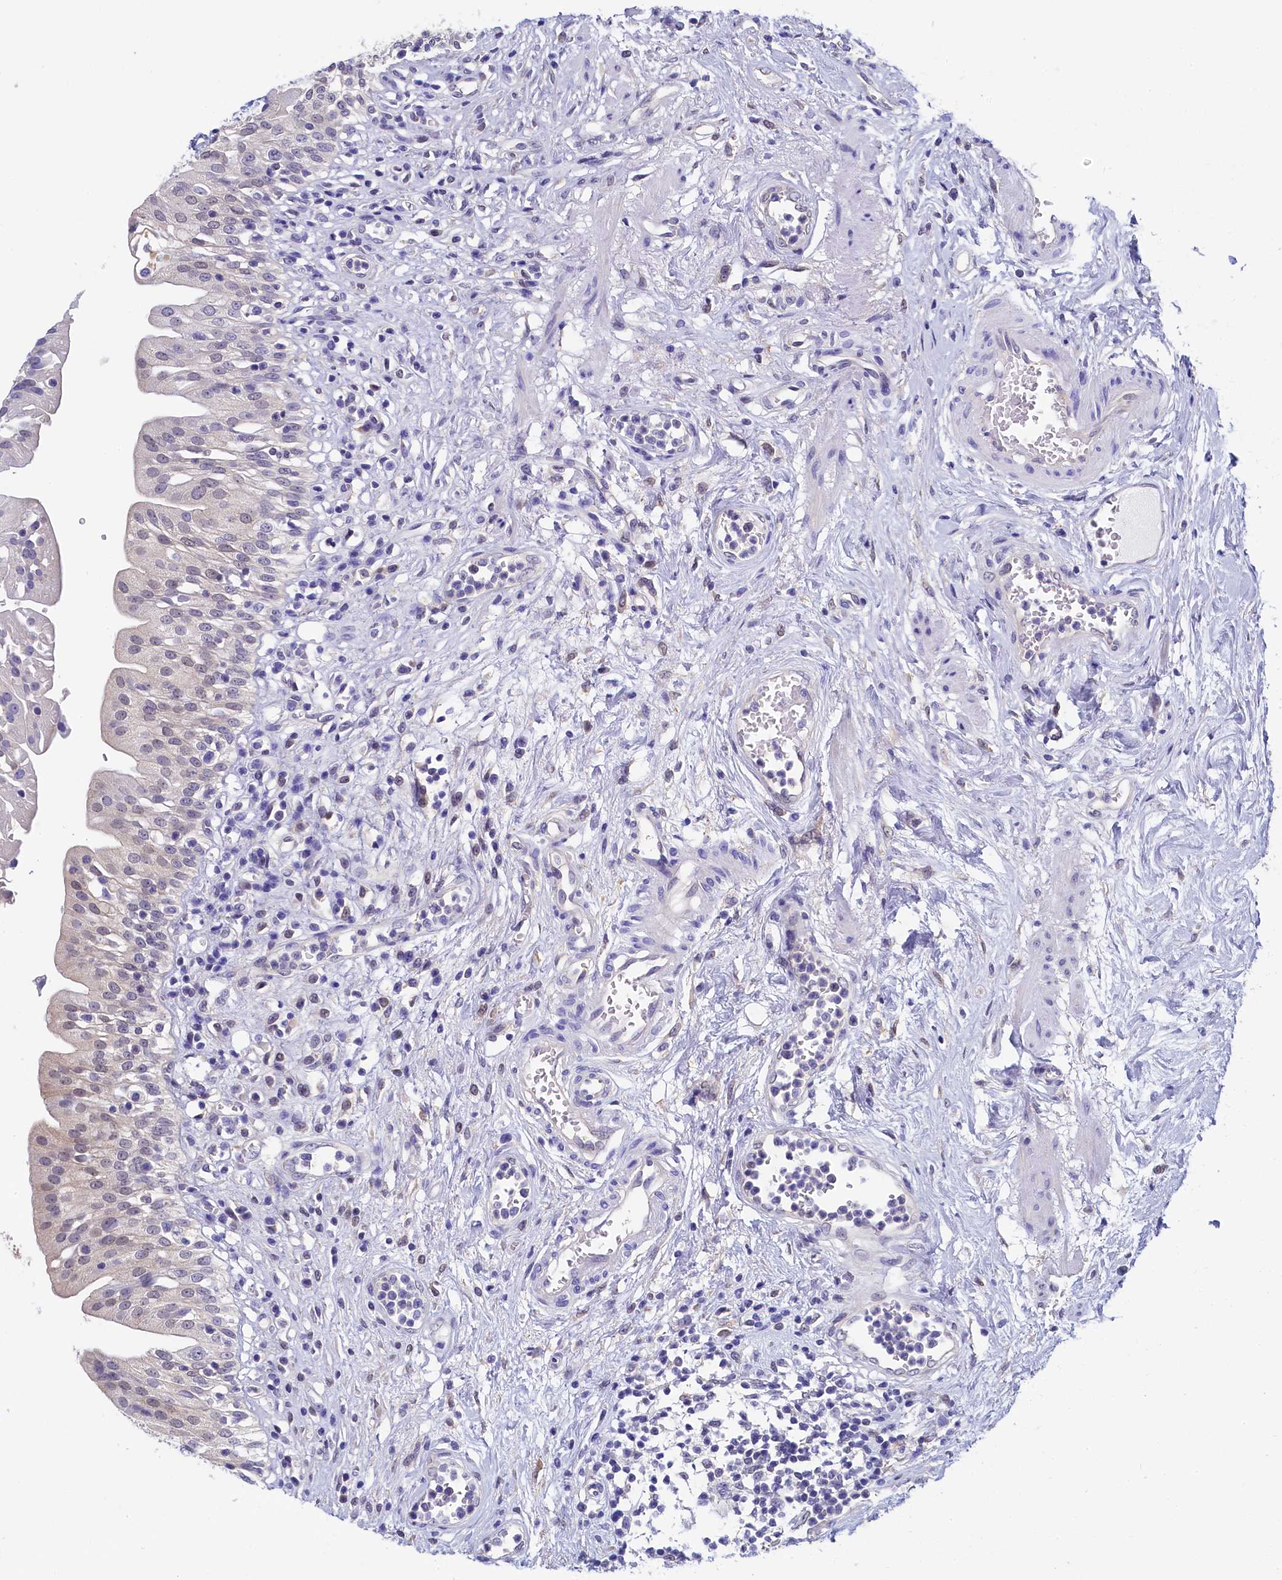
{"staining": {"intensity": "weak", "quantity": "<25%", "location": "nuclear"}, "tissue": "urinary bladder", "cell_type": "Urothelial cells", "image_type": "normal", "snomed": [{"axis": "morphology", "description": "Normal tissue, NOS"}, {"axis": "morphology", "description": "Inflammation, NOS"}, {"axis": "topography", "description": "Urinary bladder"}], "caption": "DAB (3,3'-diaminobenzidine) immunohistochemical staining of unremarkable human urinary bladder exhibits no significant expression in urothelial cells. (Stains: DAB IHC with hematoxylin counter stain, Microscopy: brightfield microscopy at high magnification).", "gene": "C11orf54", "patient": {"sex": "male", "age": 63}}